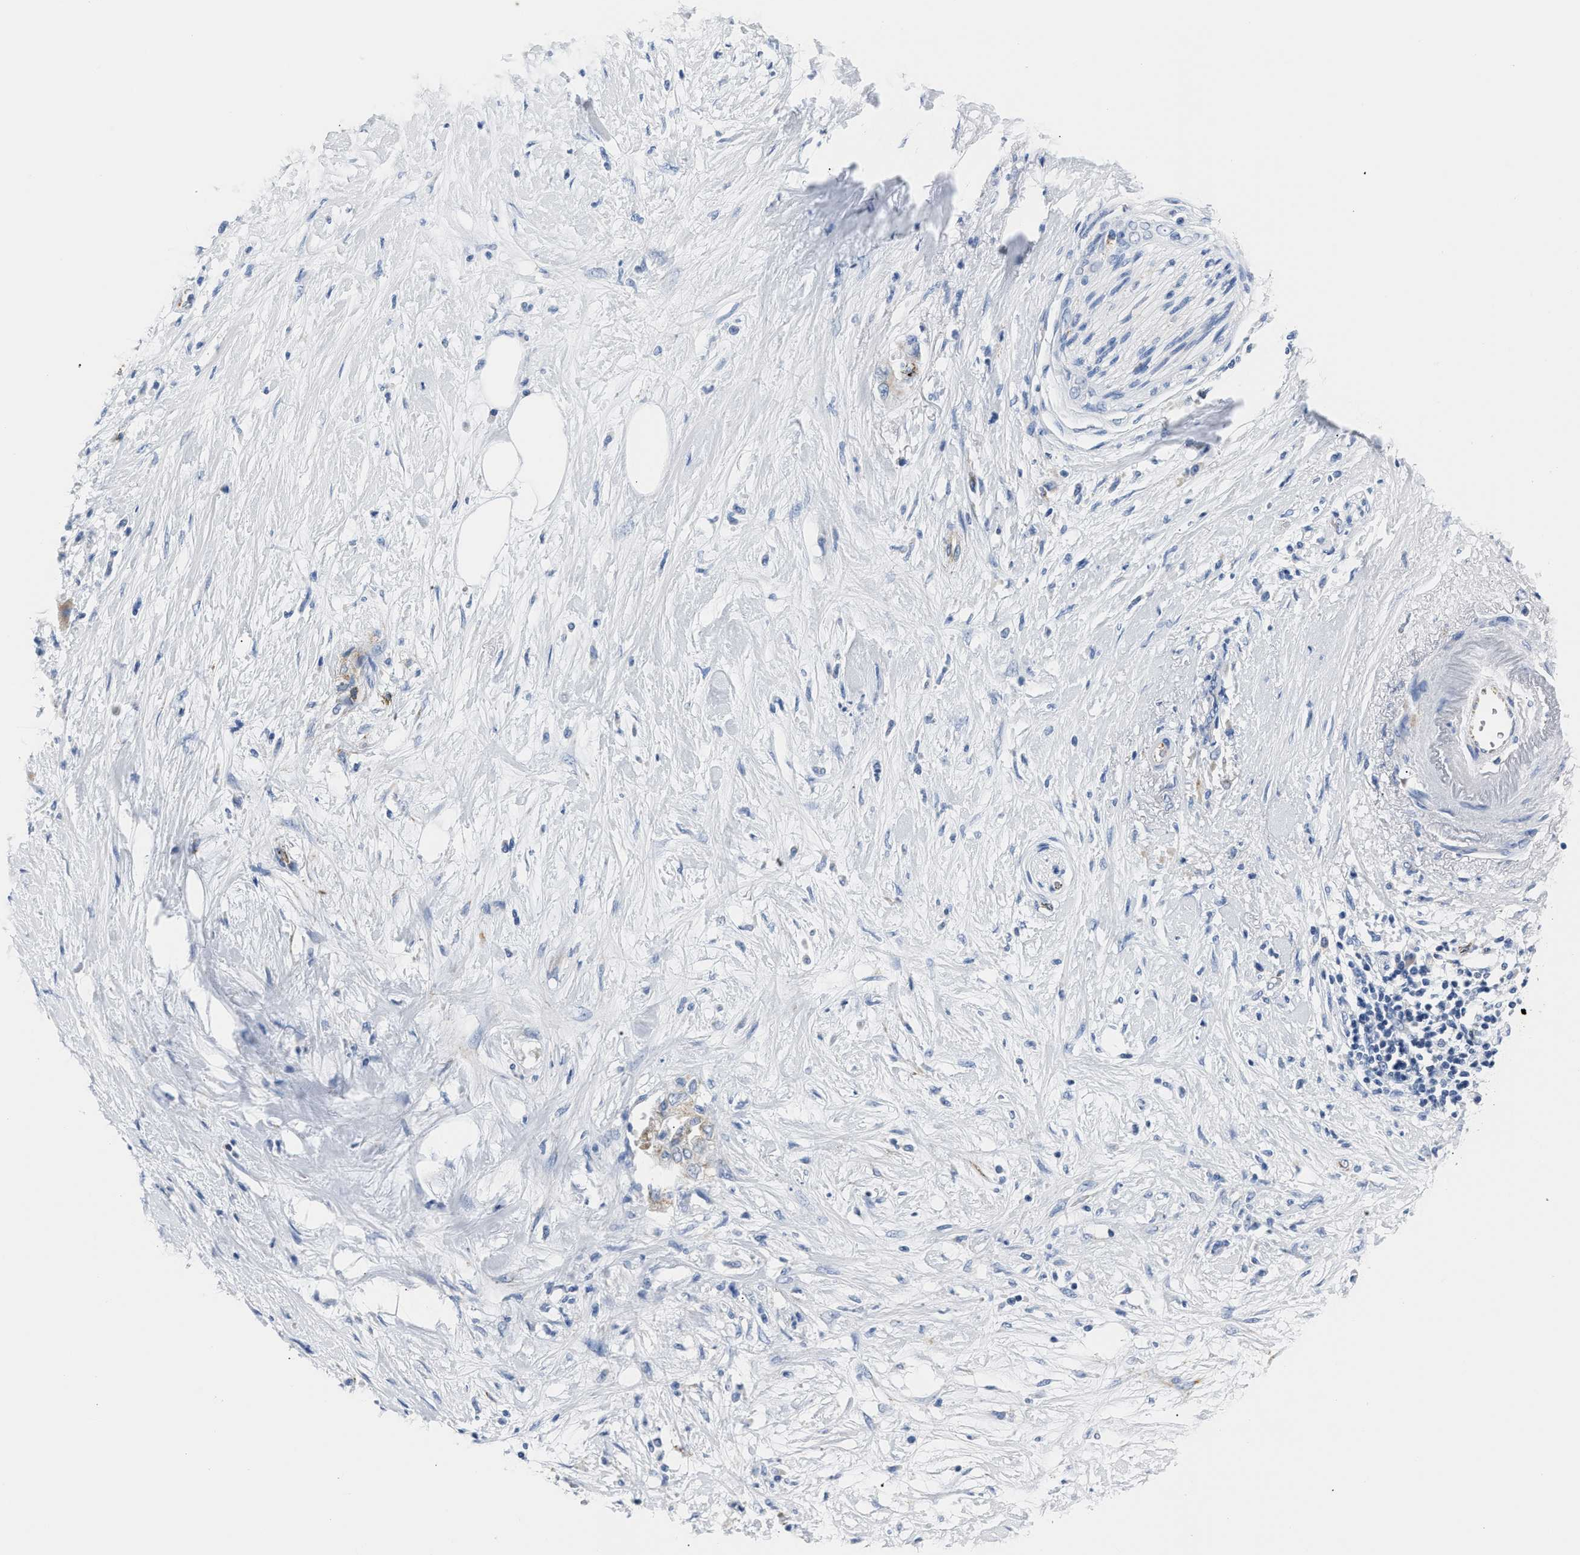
{"staining": {"intensity": "weak", "quantity": "25%-75%", "location": "cytoplasmic/membranous"}, "tissue": "pancreatic cancer", "cell_type": "Tumor cells", "image_type": "cancer", "snomed": [{"axis": "morphology", "description": "Normal tissue, NOS"}, {"axis": "morphology", "description": "Adenocarcinoma, NOS"}, {"axis": "topography", "description": "Pancreas"}, {"axis": "topography", "description": "Duodenum"}], "caption": "Pancreatic cancer stained for a protein (brown) reveals weak cytoplasmic/membranous positive staining in about 25%-75% of tumor cells.", "gene": "AMACR", "patient": {"sex": "female", "age": 60}}